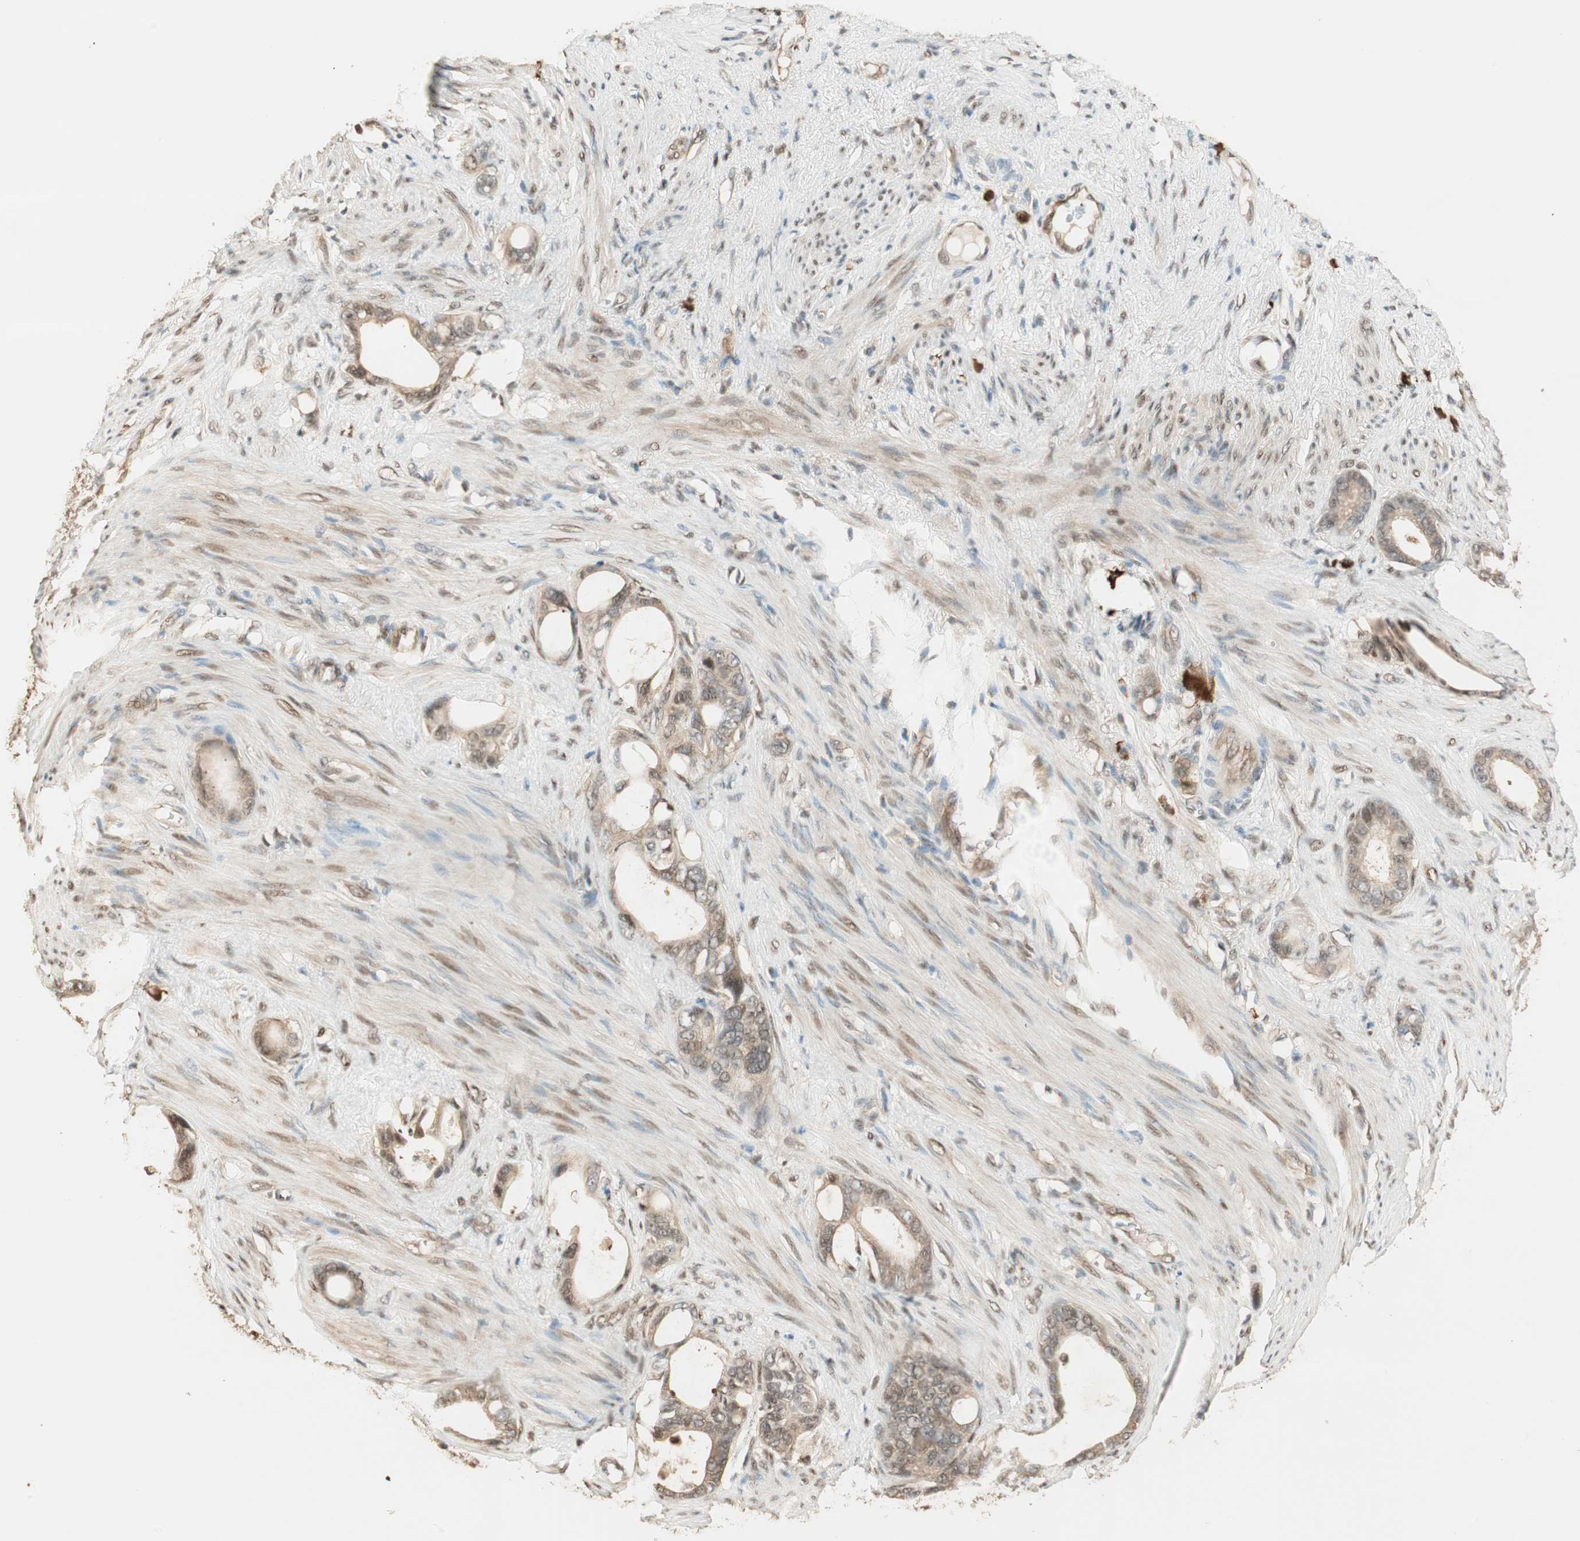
{"staining": {"intensity": "moderate", "quantity": ">75%", "location": "cytoplasmic/membranous"}, "tissue": "stomach cancer", "cell_type": "Tumor cells", "image_type": "cancer", "snomed": [{"axis": "morphology", "description": "Adenocarcinoma, NOS"}, {"axis": "topography", "description": "Stomach"}], "caption": "Immunohistochemical staining of adenocarcinoma (stomach) exhibits medium levels of moderate cytoplasmic/membranous staining in approximately >75% of tumor cells.", "gene": "ZNF443", "patient": {"sex": "female", "age": 75}}